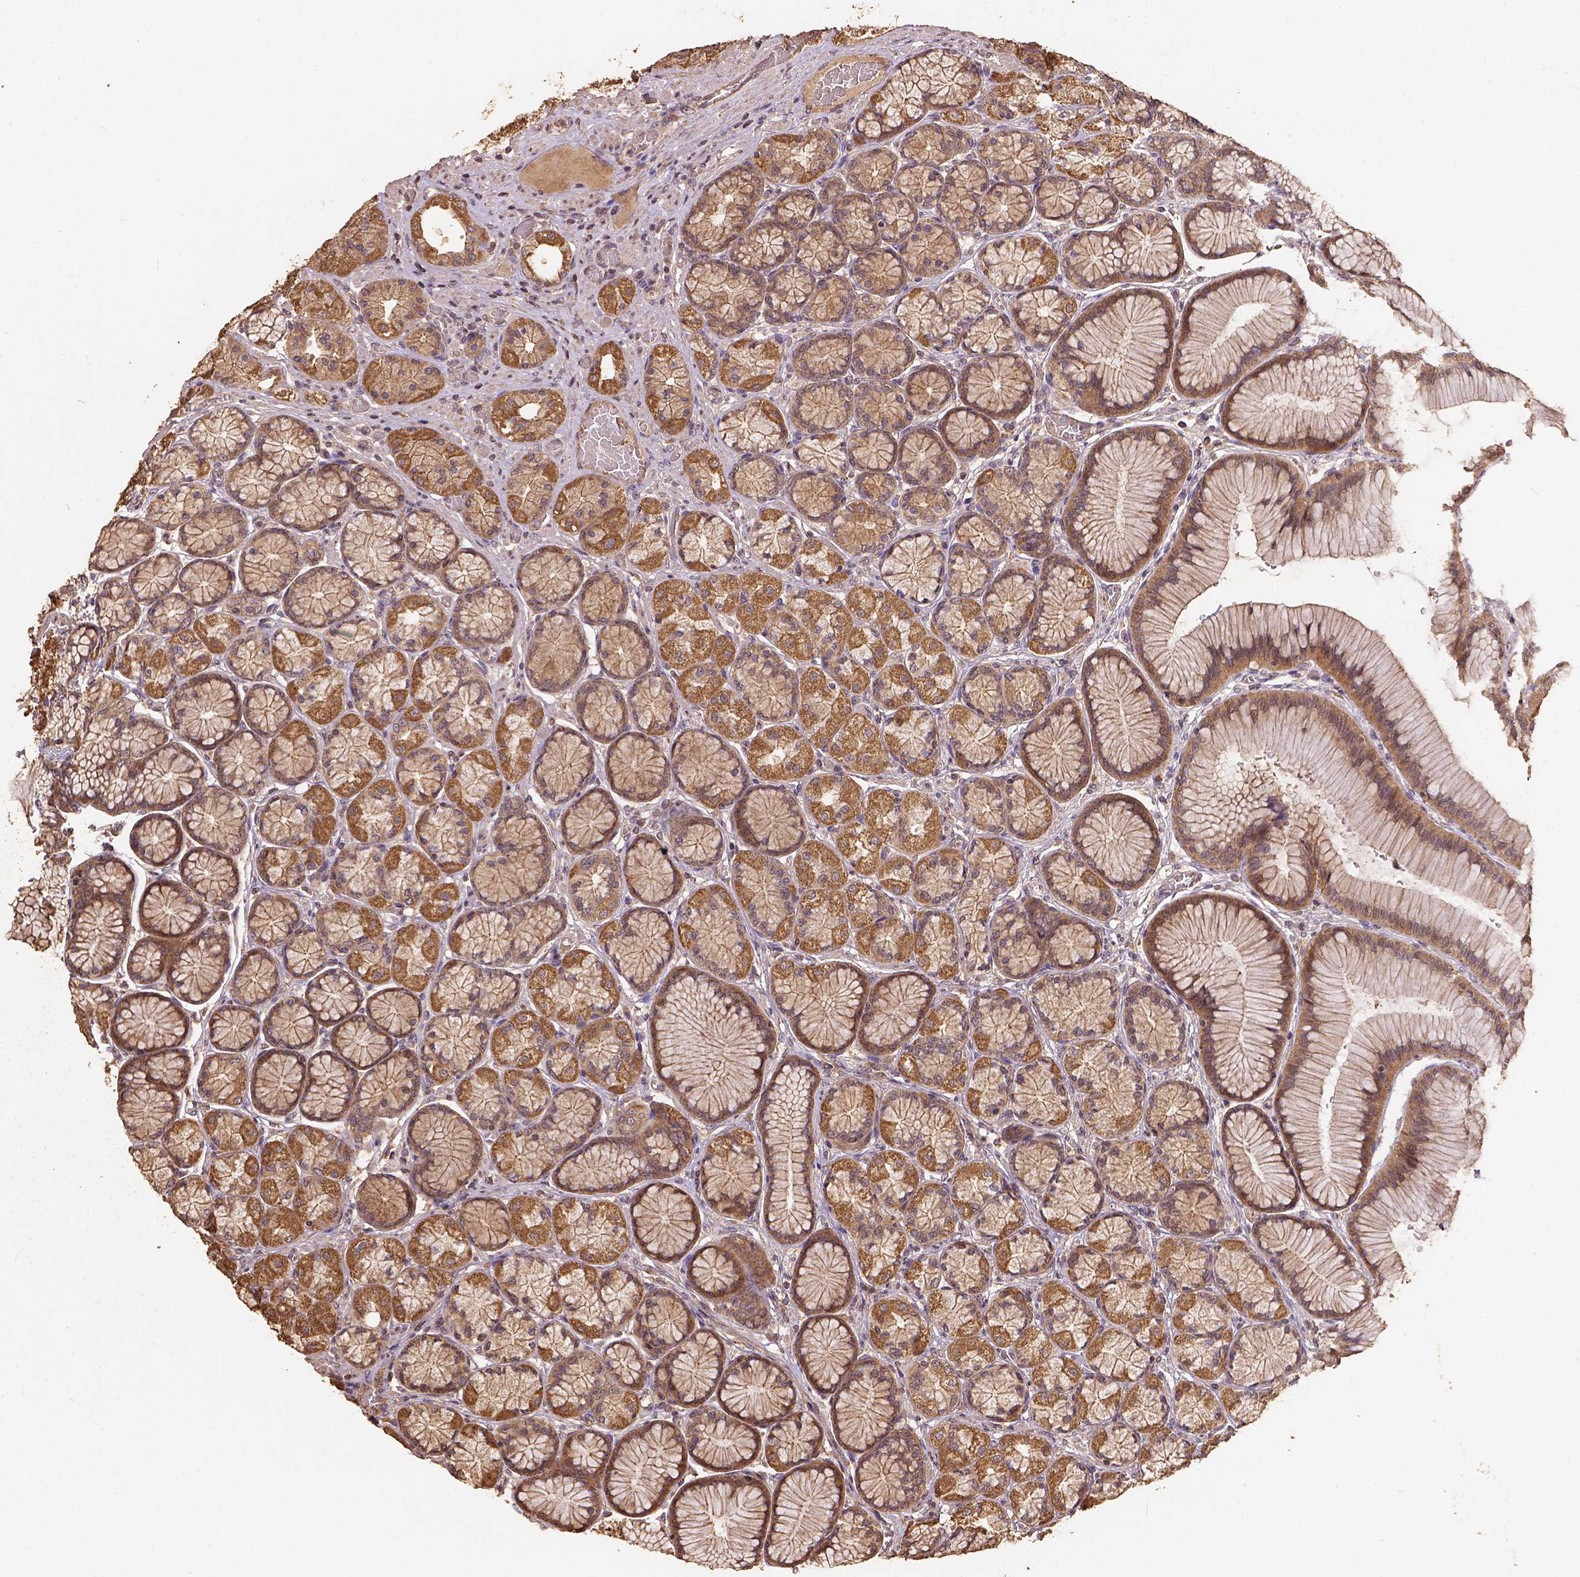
{"staining": {"intensity": "moderate", "quantity": "<25%", "location": "cytoplasmic/membranous"}, "tissue": "stomach", "cell_type": "Glandular cells", "image_type": "normal", "snomed": [{"axis": "morphology", "description": "Normal tissue, NOS"}, {"axis": "morphology", "description": "Adenocarcinoma, NOS"}, {"axis": "morphology", "description": "Adenocarcinoma, High grade"}, {"axis": "topography", "description": "Stomach, upper"}, {"axis": "topography", "description": "Stomach"}], "caption": "Moderate cytoplasmic/membranous expression for a protein is identified in about <25% of glandular cells of unremarkable stomach using immunohistochemistry (IHC).", "gene": "ATP1B3", "patient": {"sex": "female", "age": 65}}